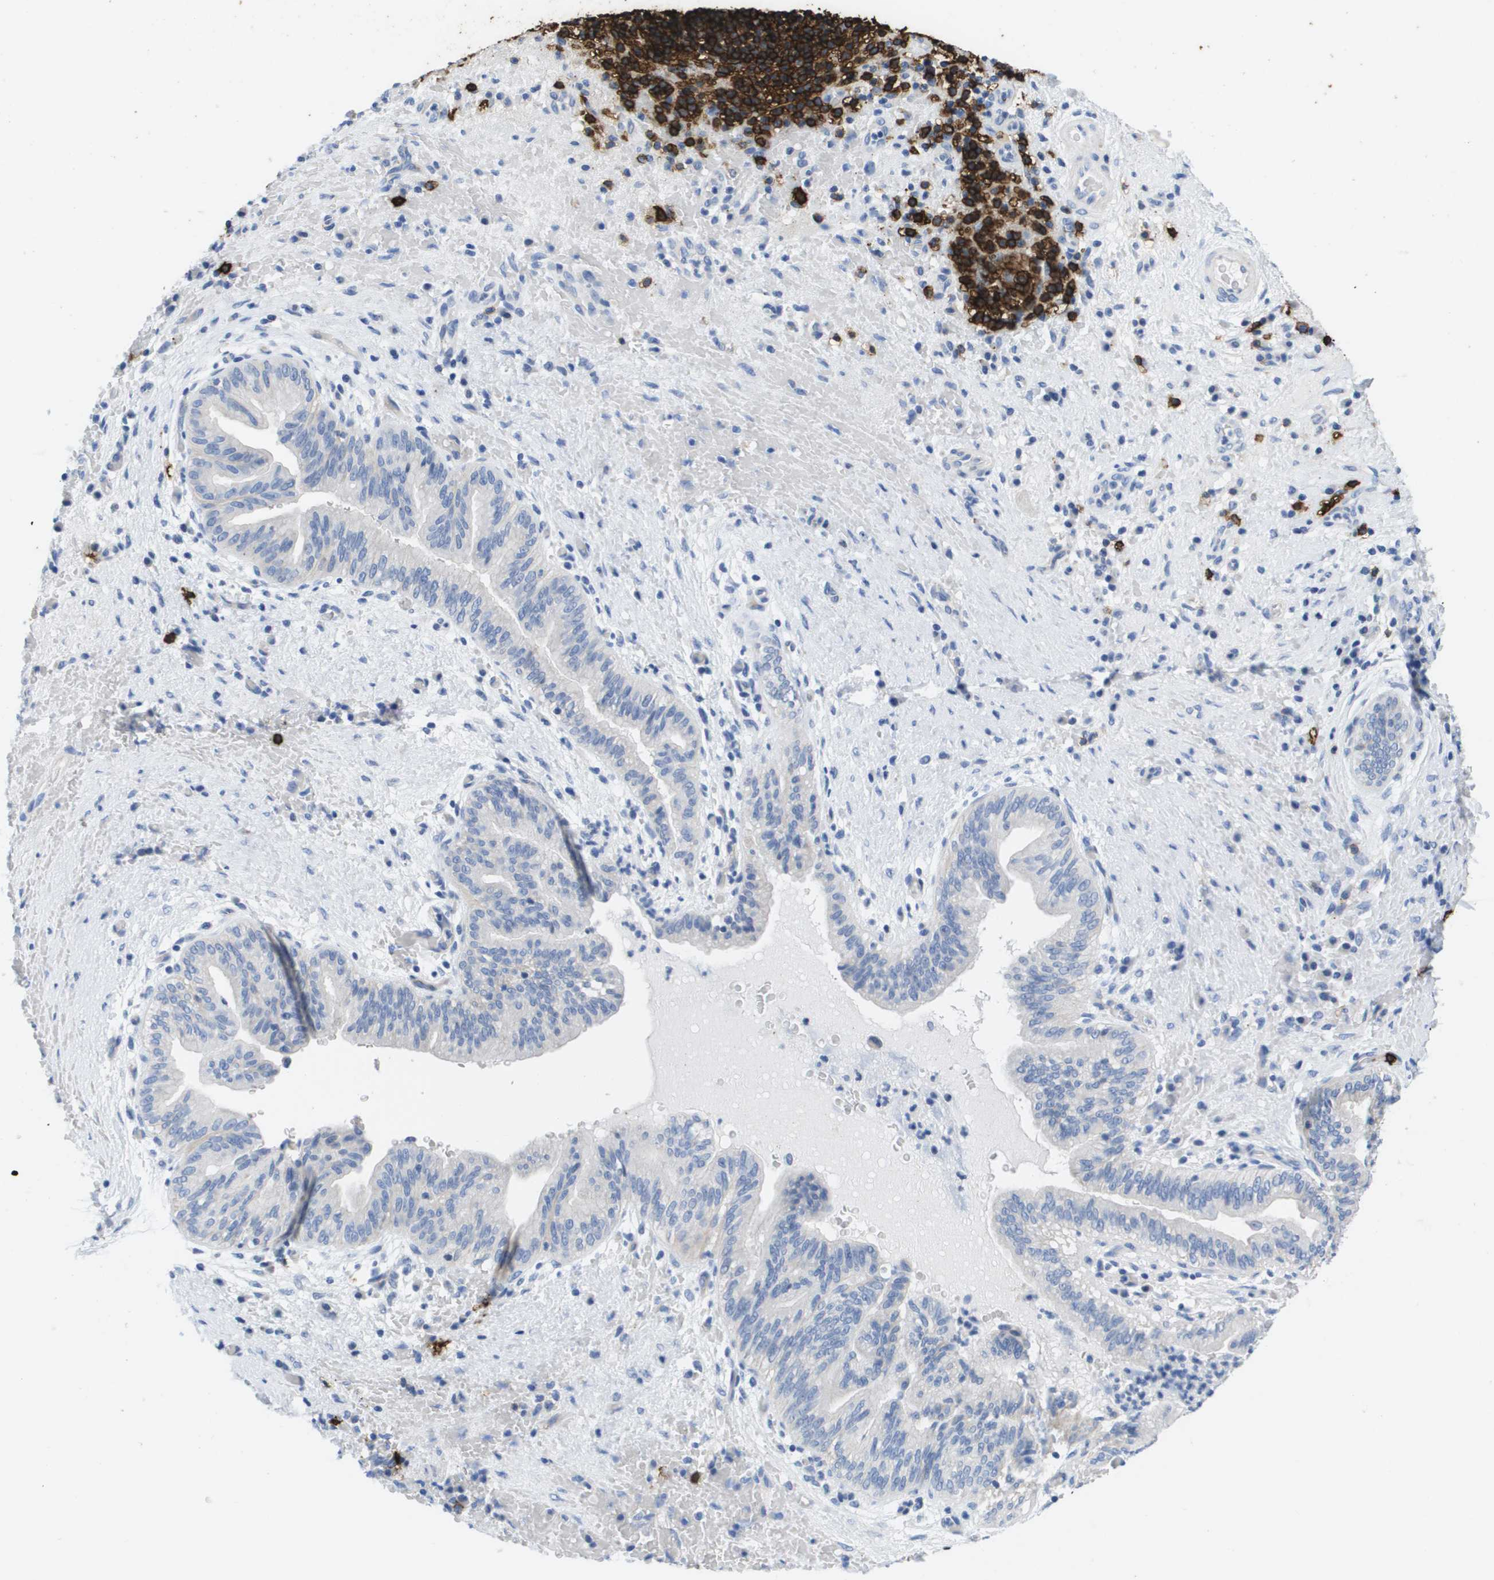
{"staining": {"intensity": "negative", "quantity": "none", "location": "none"}, "tissue": "liver cancer", "cell_type": "Tumor cells", "image_type": "cancer", "snomed": [{"axis": "morphology", "description": "Cholangiocarcinoma"}, {"axis": "topography", "description": "Liver"}], "caption": "Photomicrograph shows no protein positivity in tumor cells of liver cholangiocarcinoma tissue.", "gene": "MS4A1", "patient": {"sex": "female", "age": 38}}